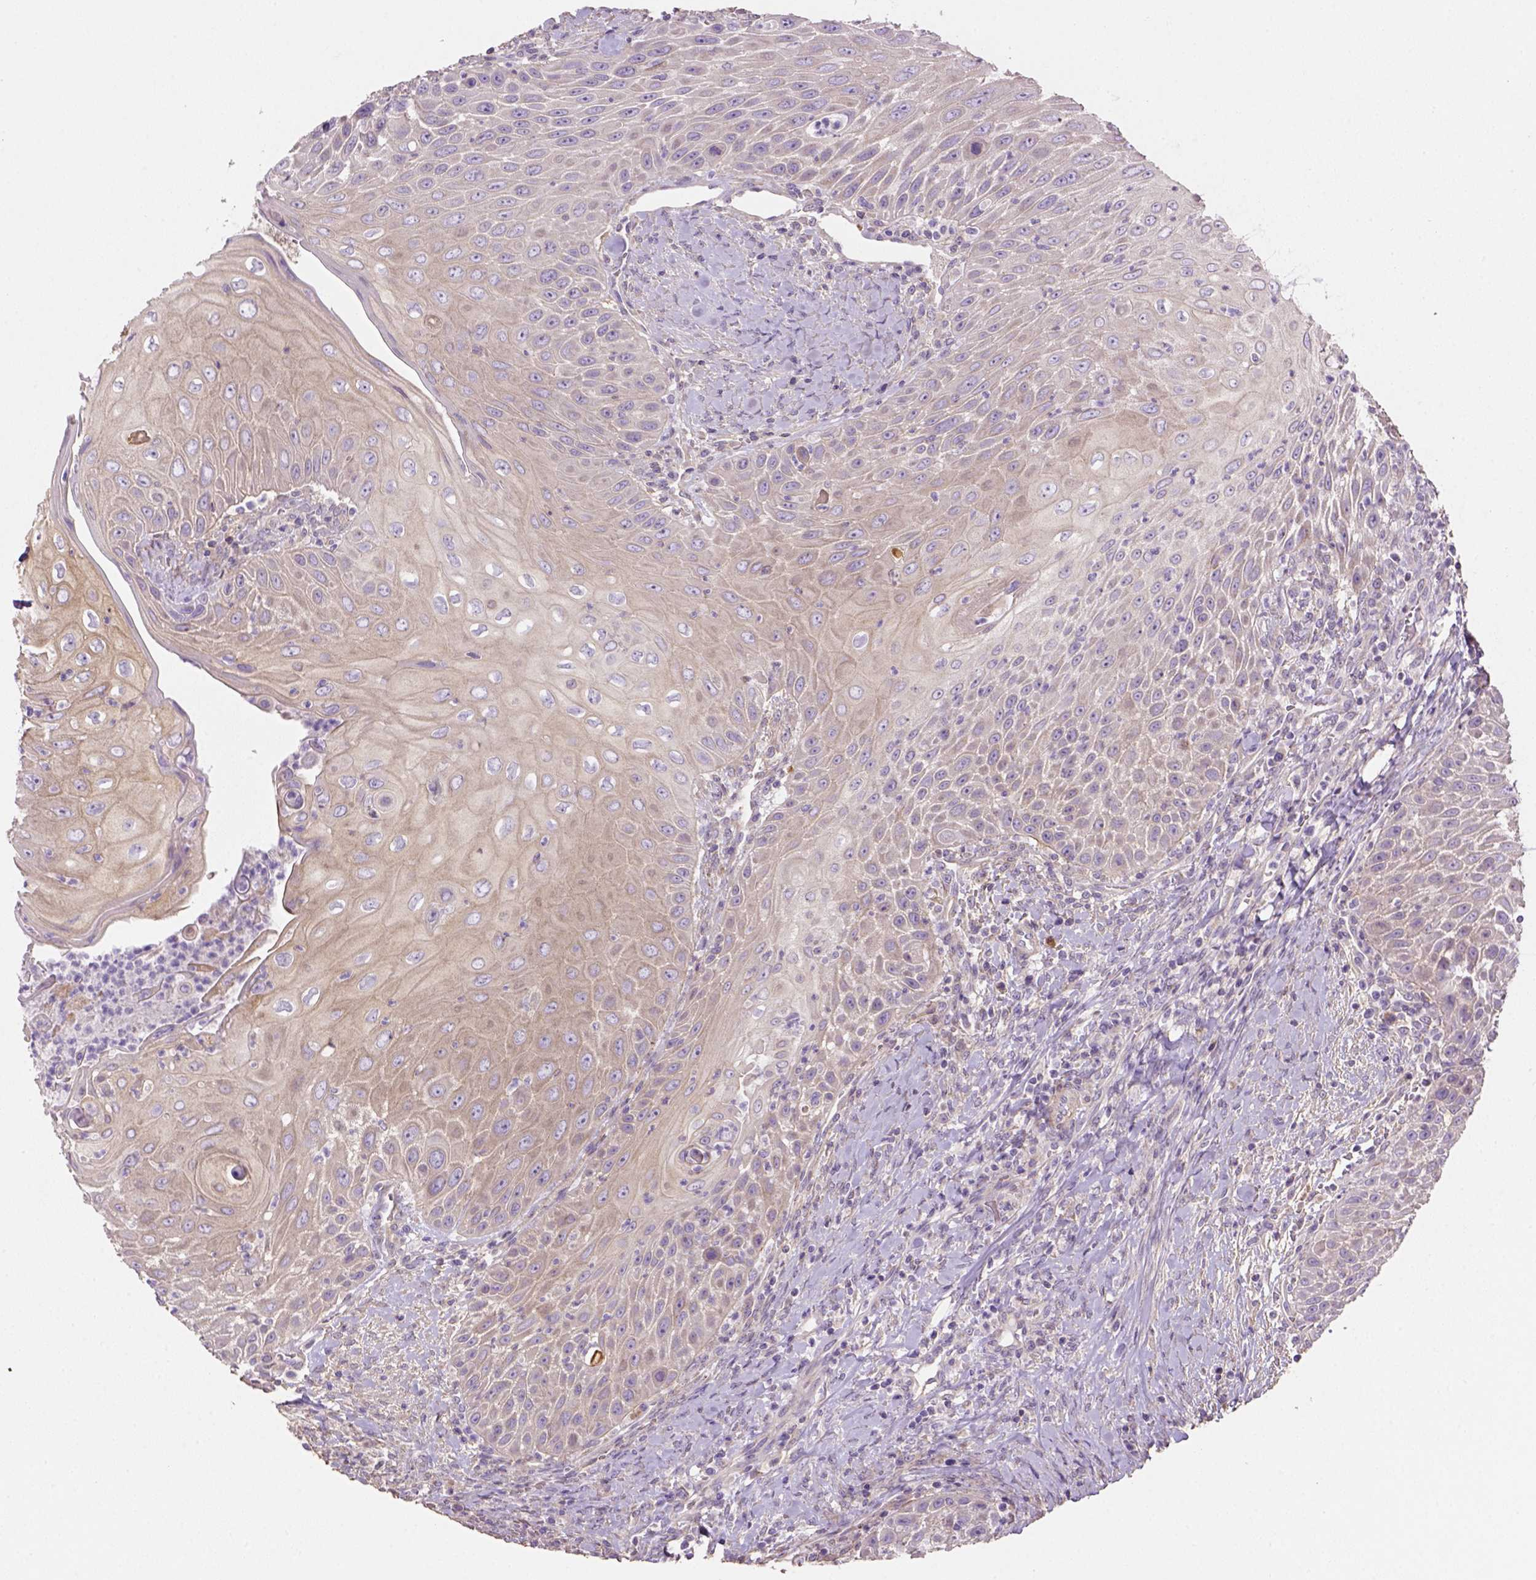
{"staining": {"intensity": "weak", "quantity": ">75%", "location": "cytoplasmic/membranous"}, "tissue": "head and neck cancer", "cell_type": "Tumor cells", "image_type": "cancer", "snomed": [{"axis": "morphology", "description": "Squamous cell carcinoma, NOS"}, {"axis": "topography", "description": "Head-Neck"}], "caption": "Immunohistochemistry micrograph of human head and neck cancer stained for a protein (brown), which shows low levels of weak cytoplasmic/membranous expression in approximately >75% of tumor cells.", "gene": "HTRA1", "patient": {"sex": "male", "age": 69}}